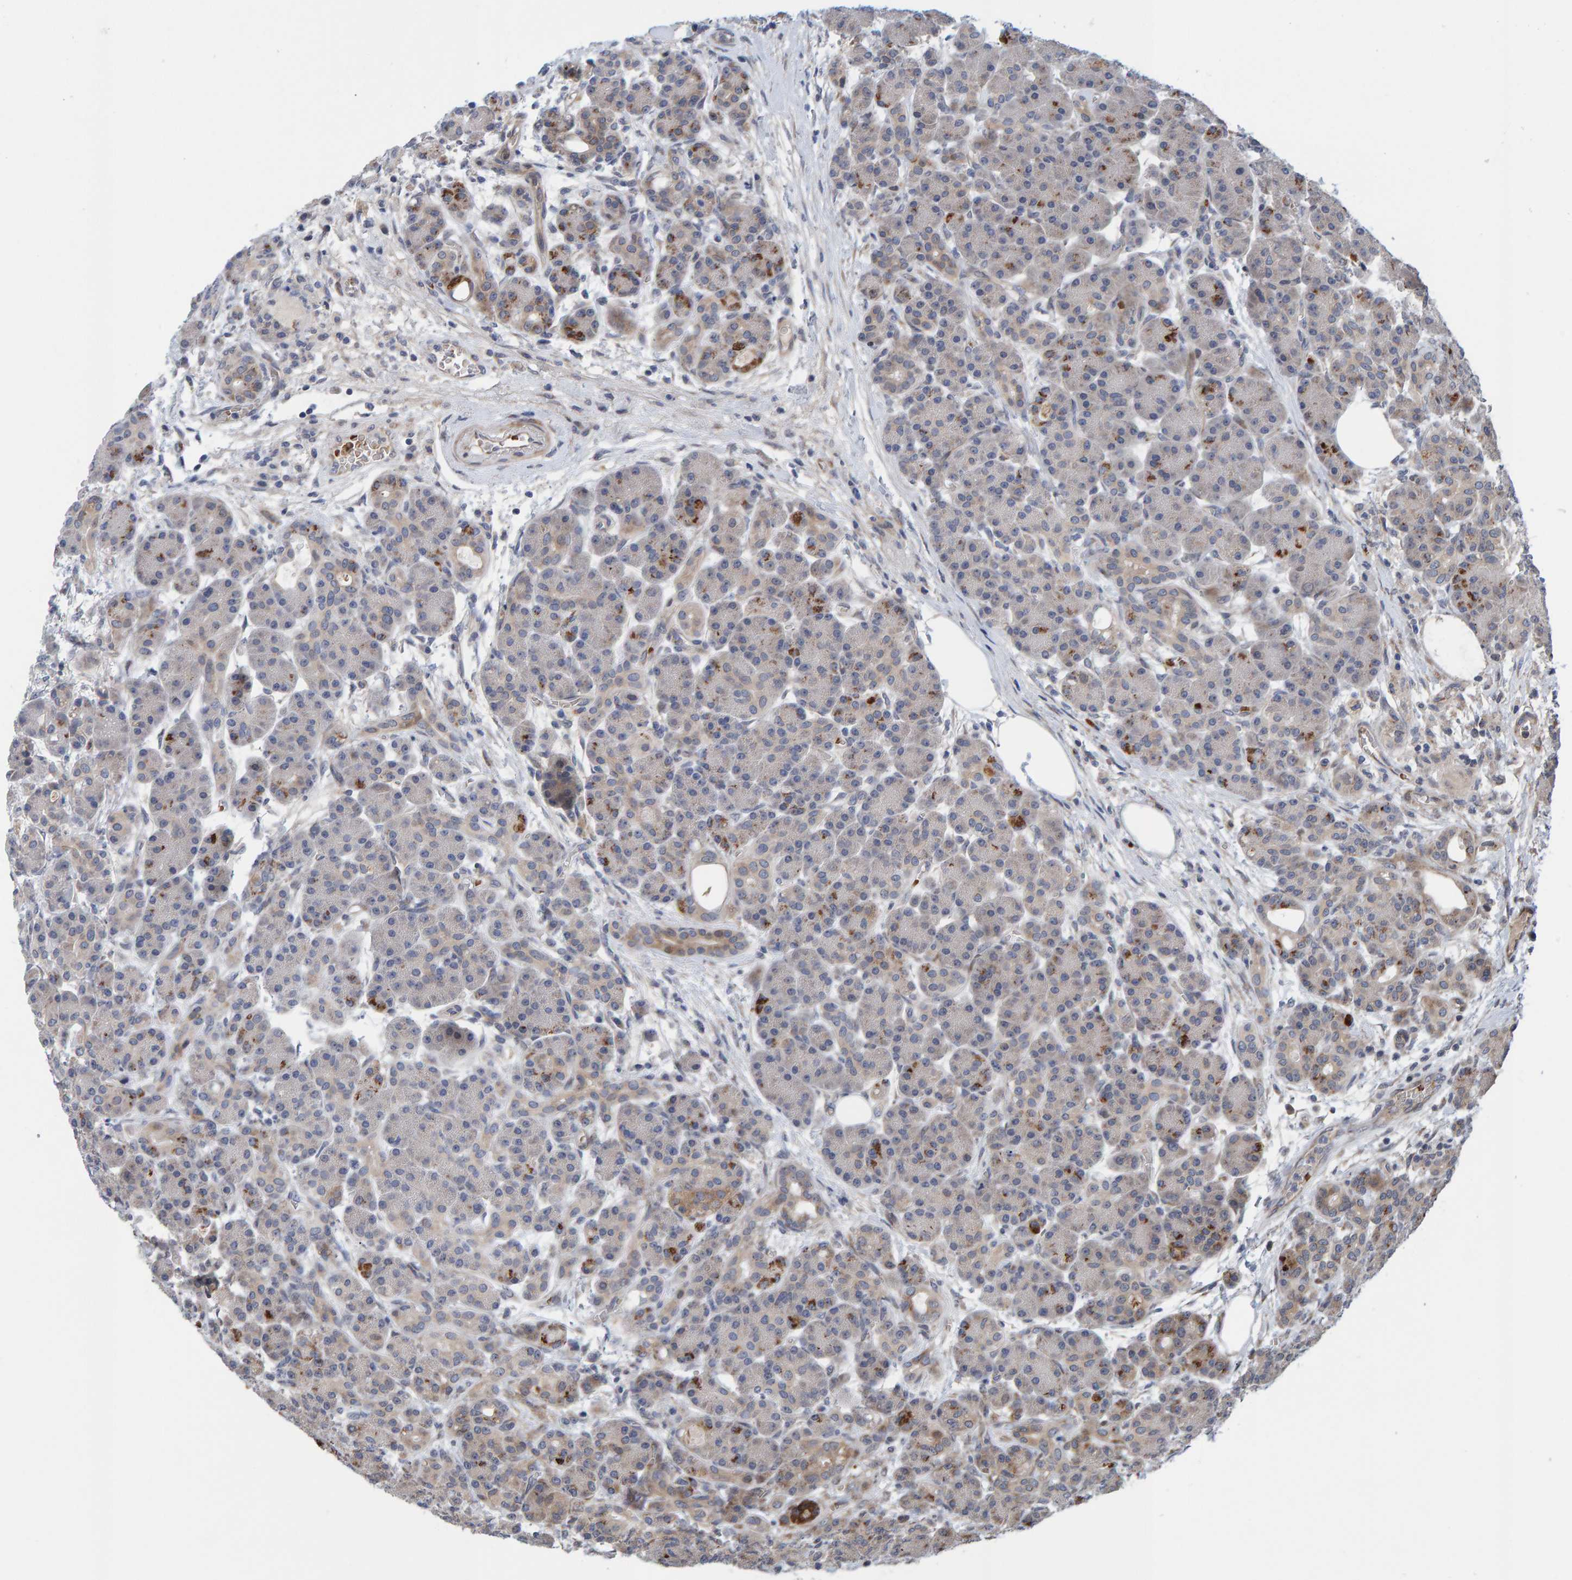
{"staining": {"intensity": "weak", "quantity": "25%-75%", "location": "cytoplasmic/membranous"}, "tissue": "pancreas", "cell_type": "Exocrine glandular cells", "image_type": "normal", "snomed": [{"axis": "morphology", "description": "Normal tissue, NOS"}, {"axis": "topography", "description": "Pancreas"}], "caption": "Pancreas stained with a protein marker displays weak staining in exocrine glandular cells.", "gene": "MFSD6L", "patient": {"sex": "male", "age": 63}}